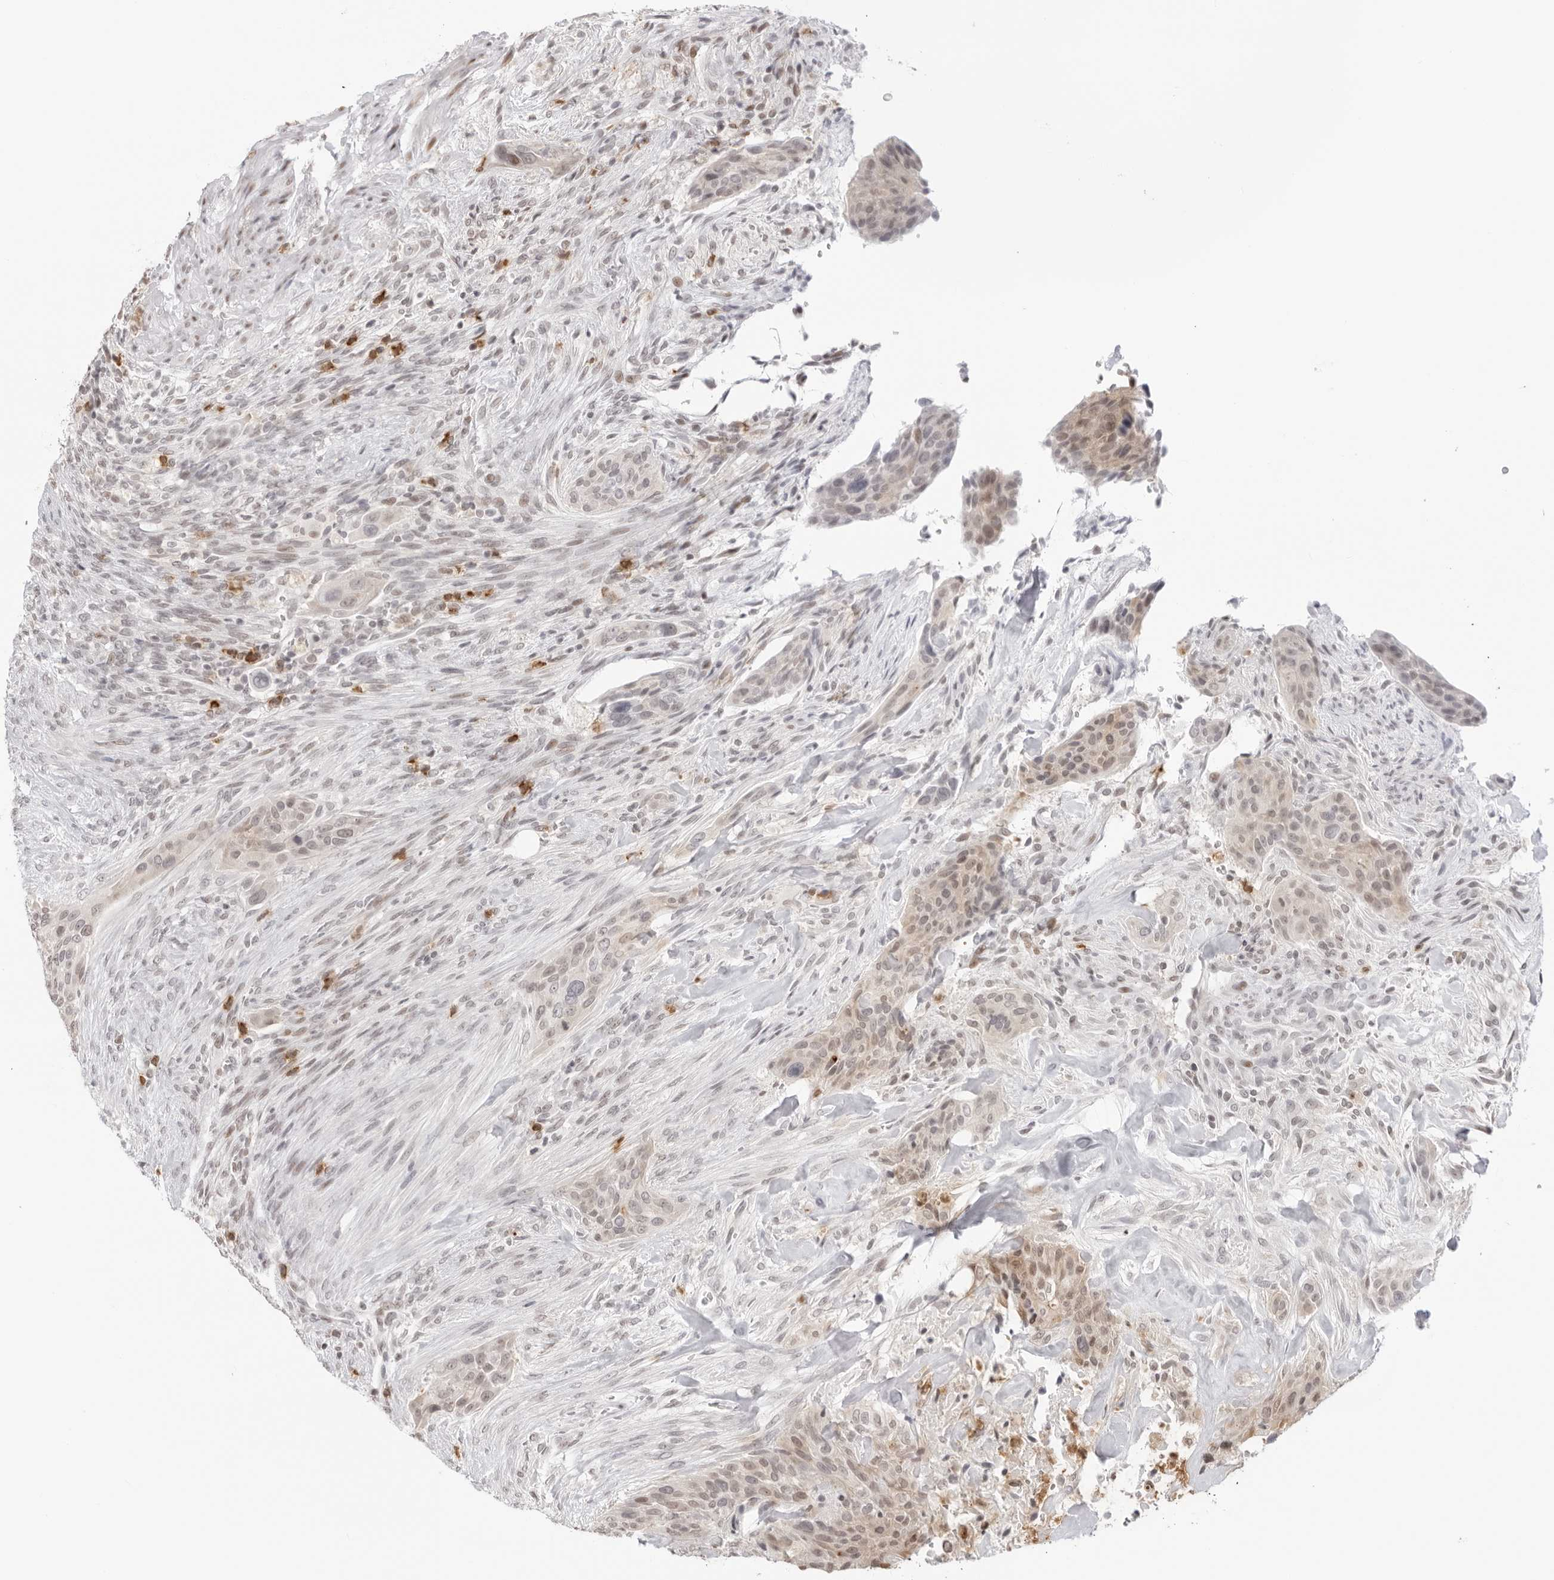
{"staining": {"intensity": "moderate", "quantity": "25%-75%", "location": "nuclear"}, "tissue": "urothelial cancer", "cell_type": "Tumor cells", "image_type": "cancer", "snomed": [{"axis": "morphology", "description": "Urothelial carcinoma, High grade"}, {"axis": "topography", "description": "Urinary bladder"}], "caption": "IHC photomicrograph of neoplastic tissue: human urothelial cancer stained using immunohistochemistry shows medium levels of moderate protein expression localized specifically in the nuclear of tumor cells, appearing as a nuclear brown color.", "gene": "RNF146", "patient": {"sex": "male", "age": 35}}